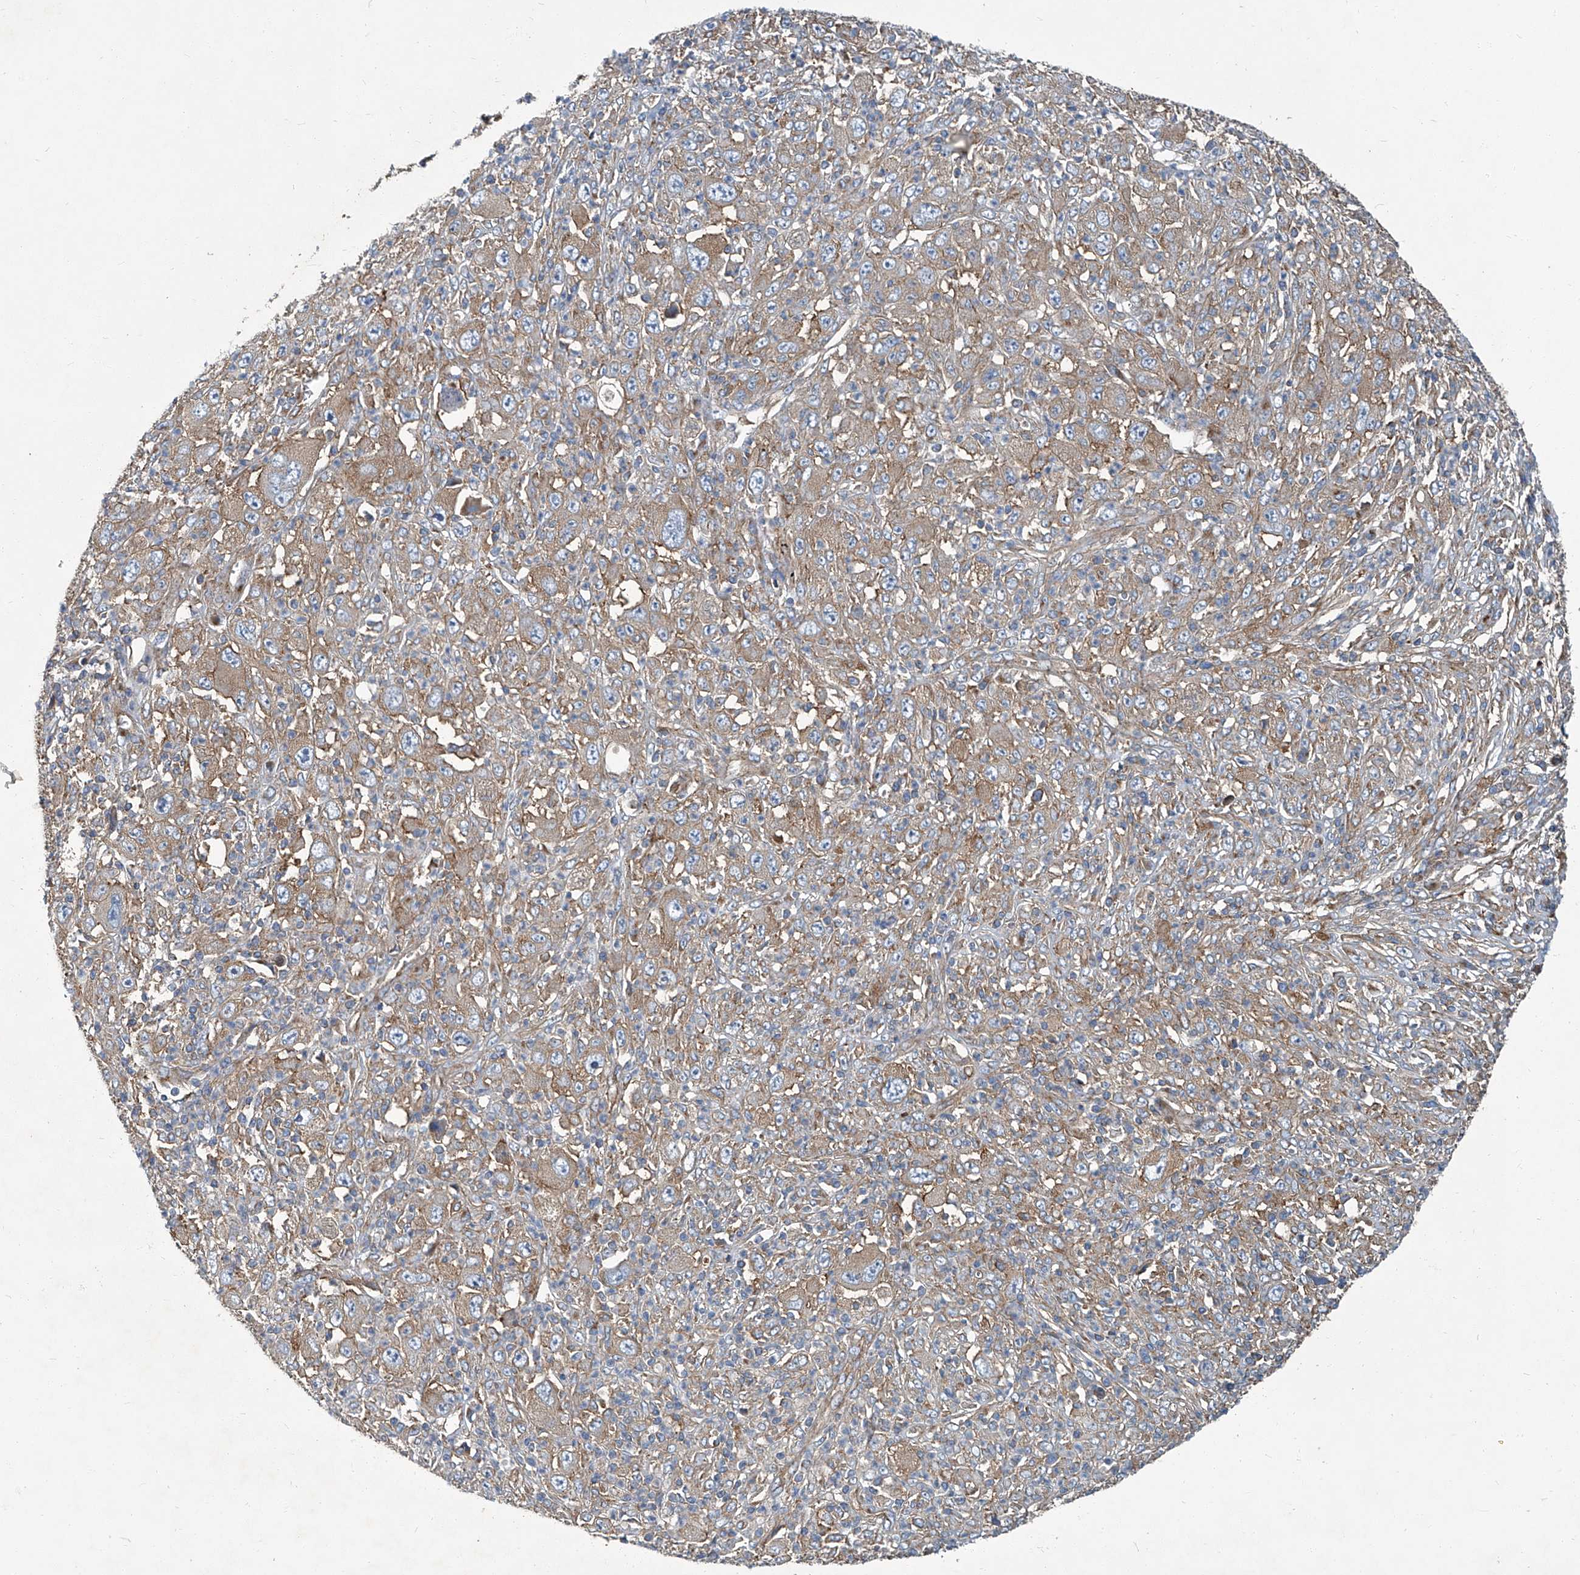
{"staining": {"intensity": "weak", "quantity": "25%-75%", "location": "cytoplasmic/membranous"}, "tissue": "melanoma", "cell_type": "Tumor cells", "image_type": "cancer", "snomed": [{"axis": "morphology", "description": "Malignant melanoma, Metastatic site"}, {"axis": "topography", "description": "Skin"}], "caption": "Melanoma stained with immunohistochemistry demonstrates weak cytoplasmic/membranous expression in approximately 25%-75% of tumor cells.", "gene": "PIGH", "patient": {"sex": "female", "age": 56}}